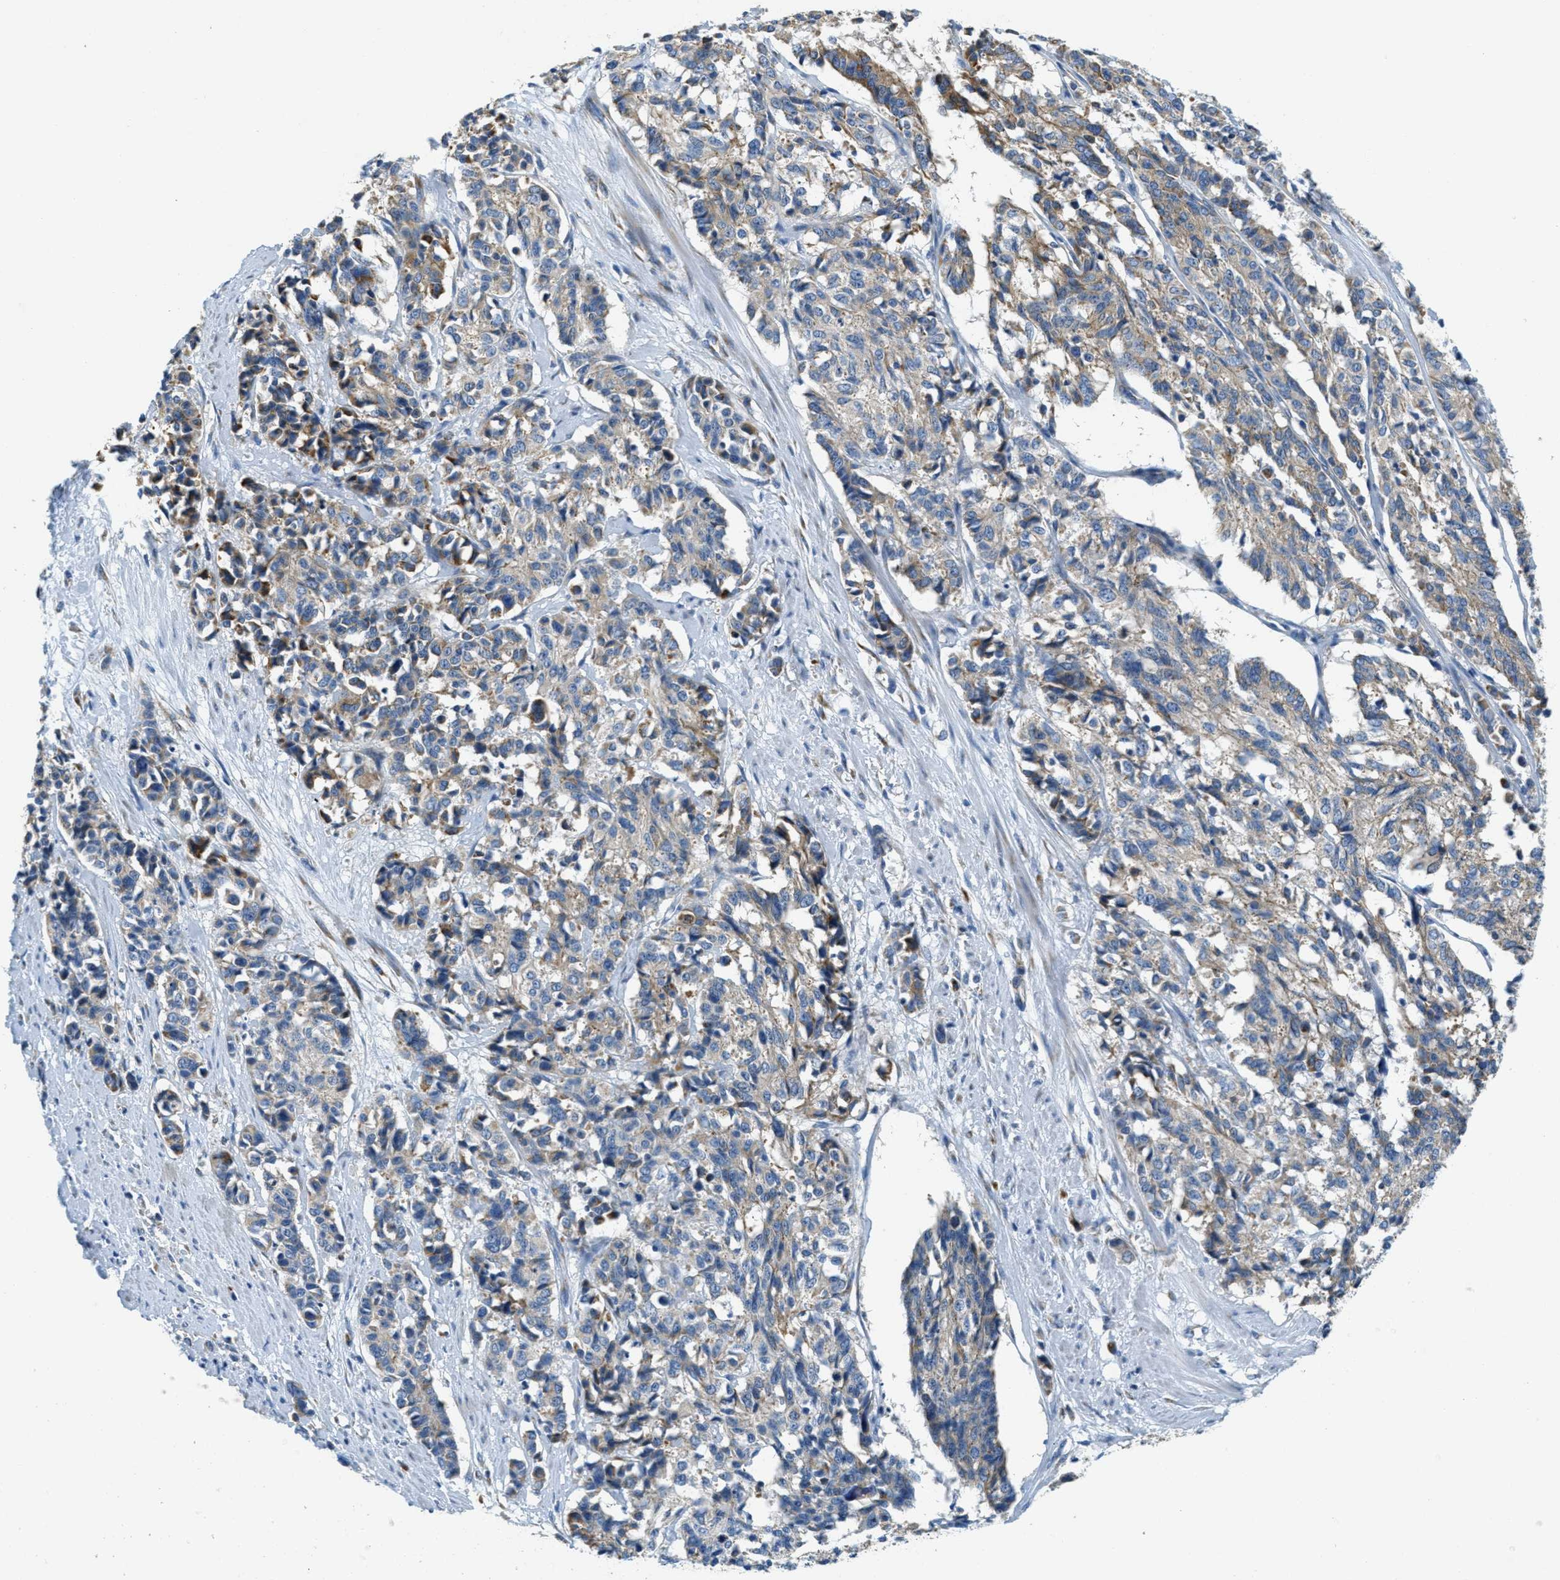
{"staining": {"intensity": "weak", "quantity": ">75%", "location": "cytoplasmic/membranous"}, "tissue": "cervical cancer", "cell_type": "Tumor cells", "image_type": "cancer", "snomed": [{"axis": "morphology", "description": "Squamous cell carcinoma, NOS"}, {"axis": "topography", "description": "Cervix"}], "caption": "Tumor cells exhibit low levels of weak cytoplasmic/membranous expression in about >75% of cells in human cervical cancer (squamous cell carcinoma).", "gene": "CA4", "patient": {"sex": "female", "age": 35}}